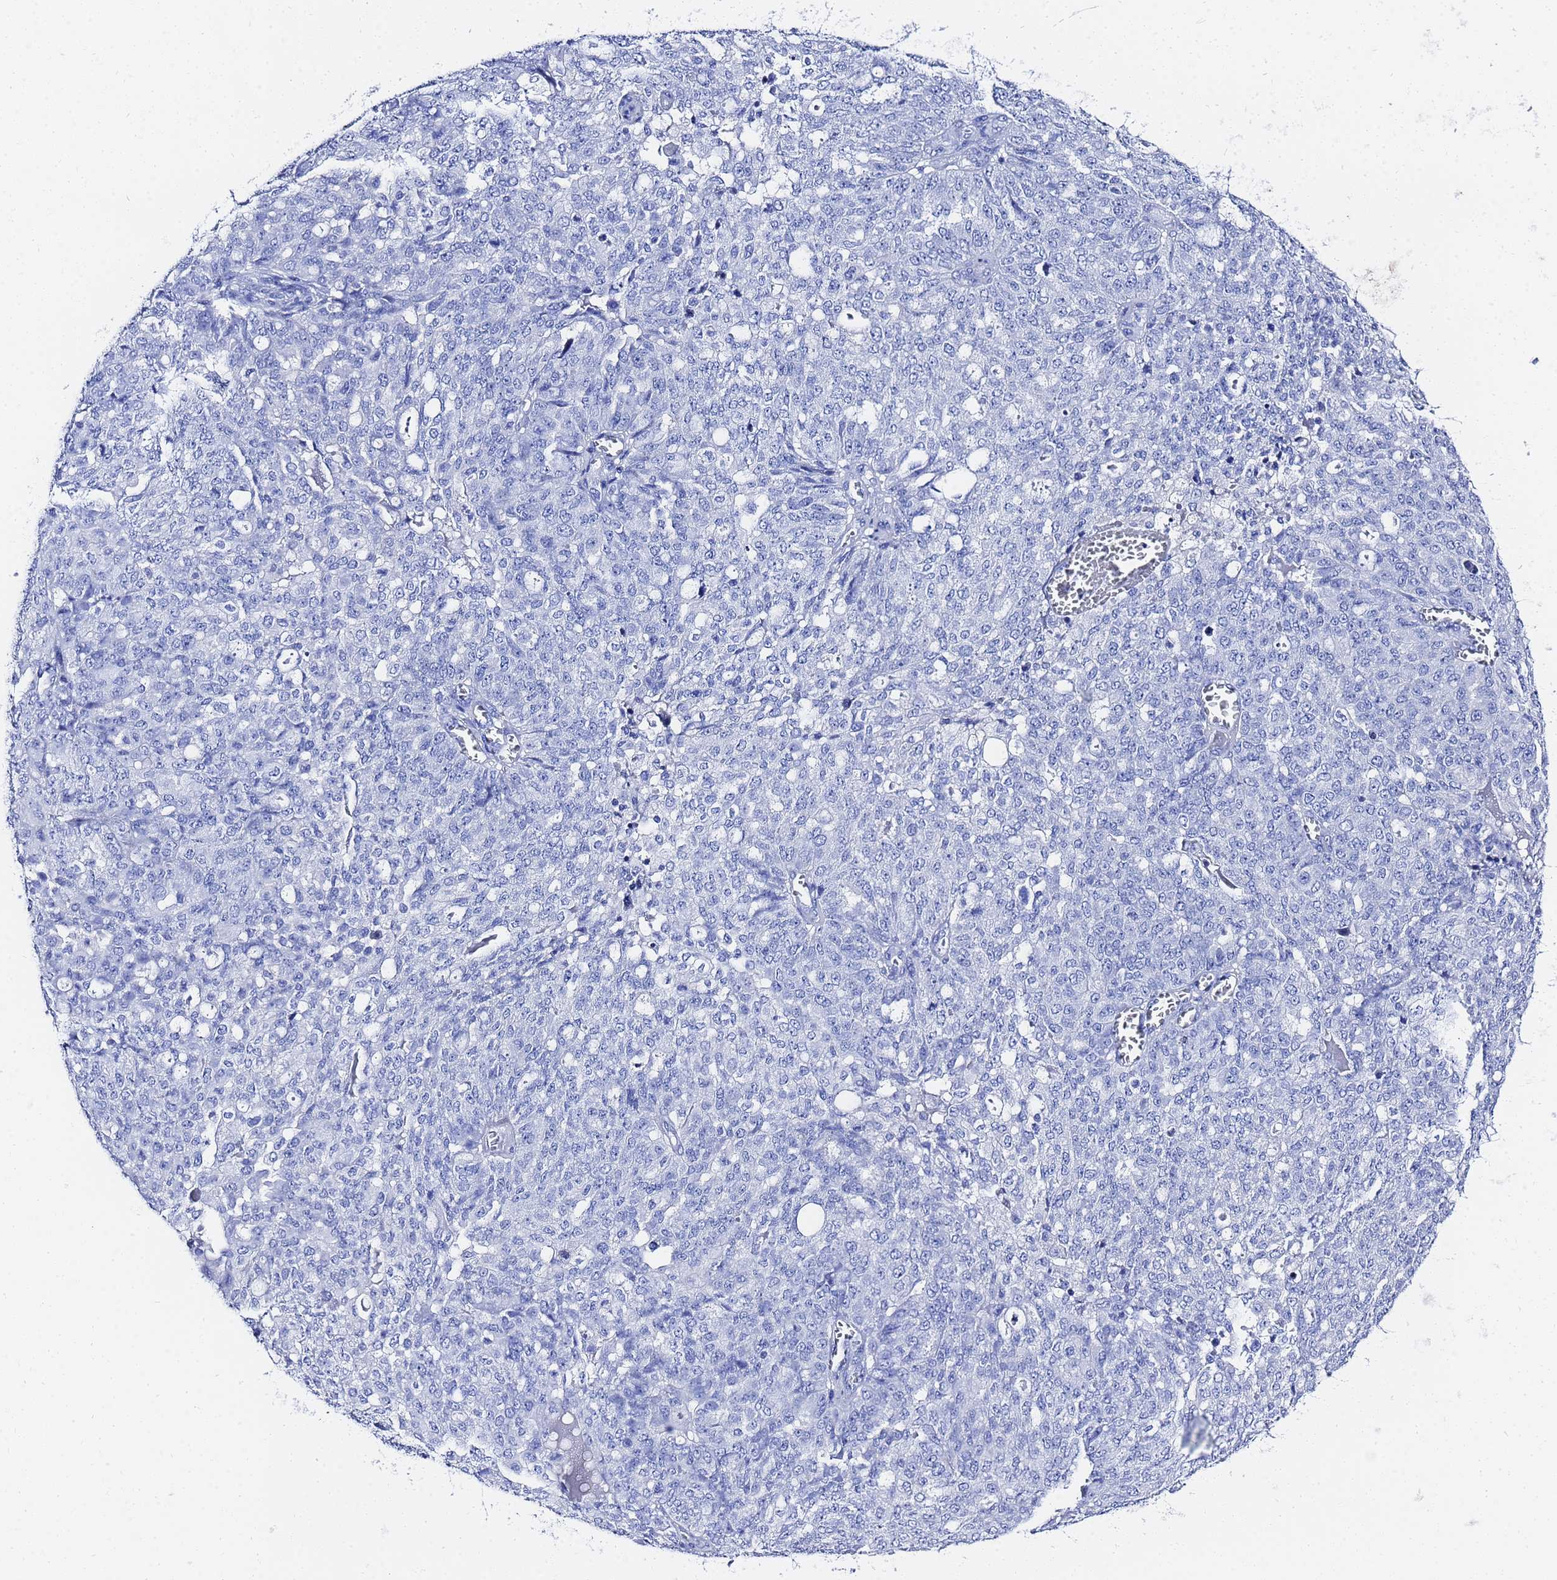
{"staining": {"intensity": "negative", "quantity": "none", "location": "none"}, "tissue": "ovarian cancer", "cell_type": "Tumor cells", "image_type": "cancer", "snomed": [{"axis": "morphology", "description": "Cystadenocarcinoma, serous, NOS"}, {"axis": "topography", "description": "Soft tissue"}, {"axis": "topography", "description": "Ovary"}], "caption": "This is an immunohistochemistry histopathology image of ovarian cancer. There is no staining in tumor cells.", "gene": "GGT1", "patient": {"sex": "female", "age": 57}}